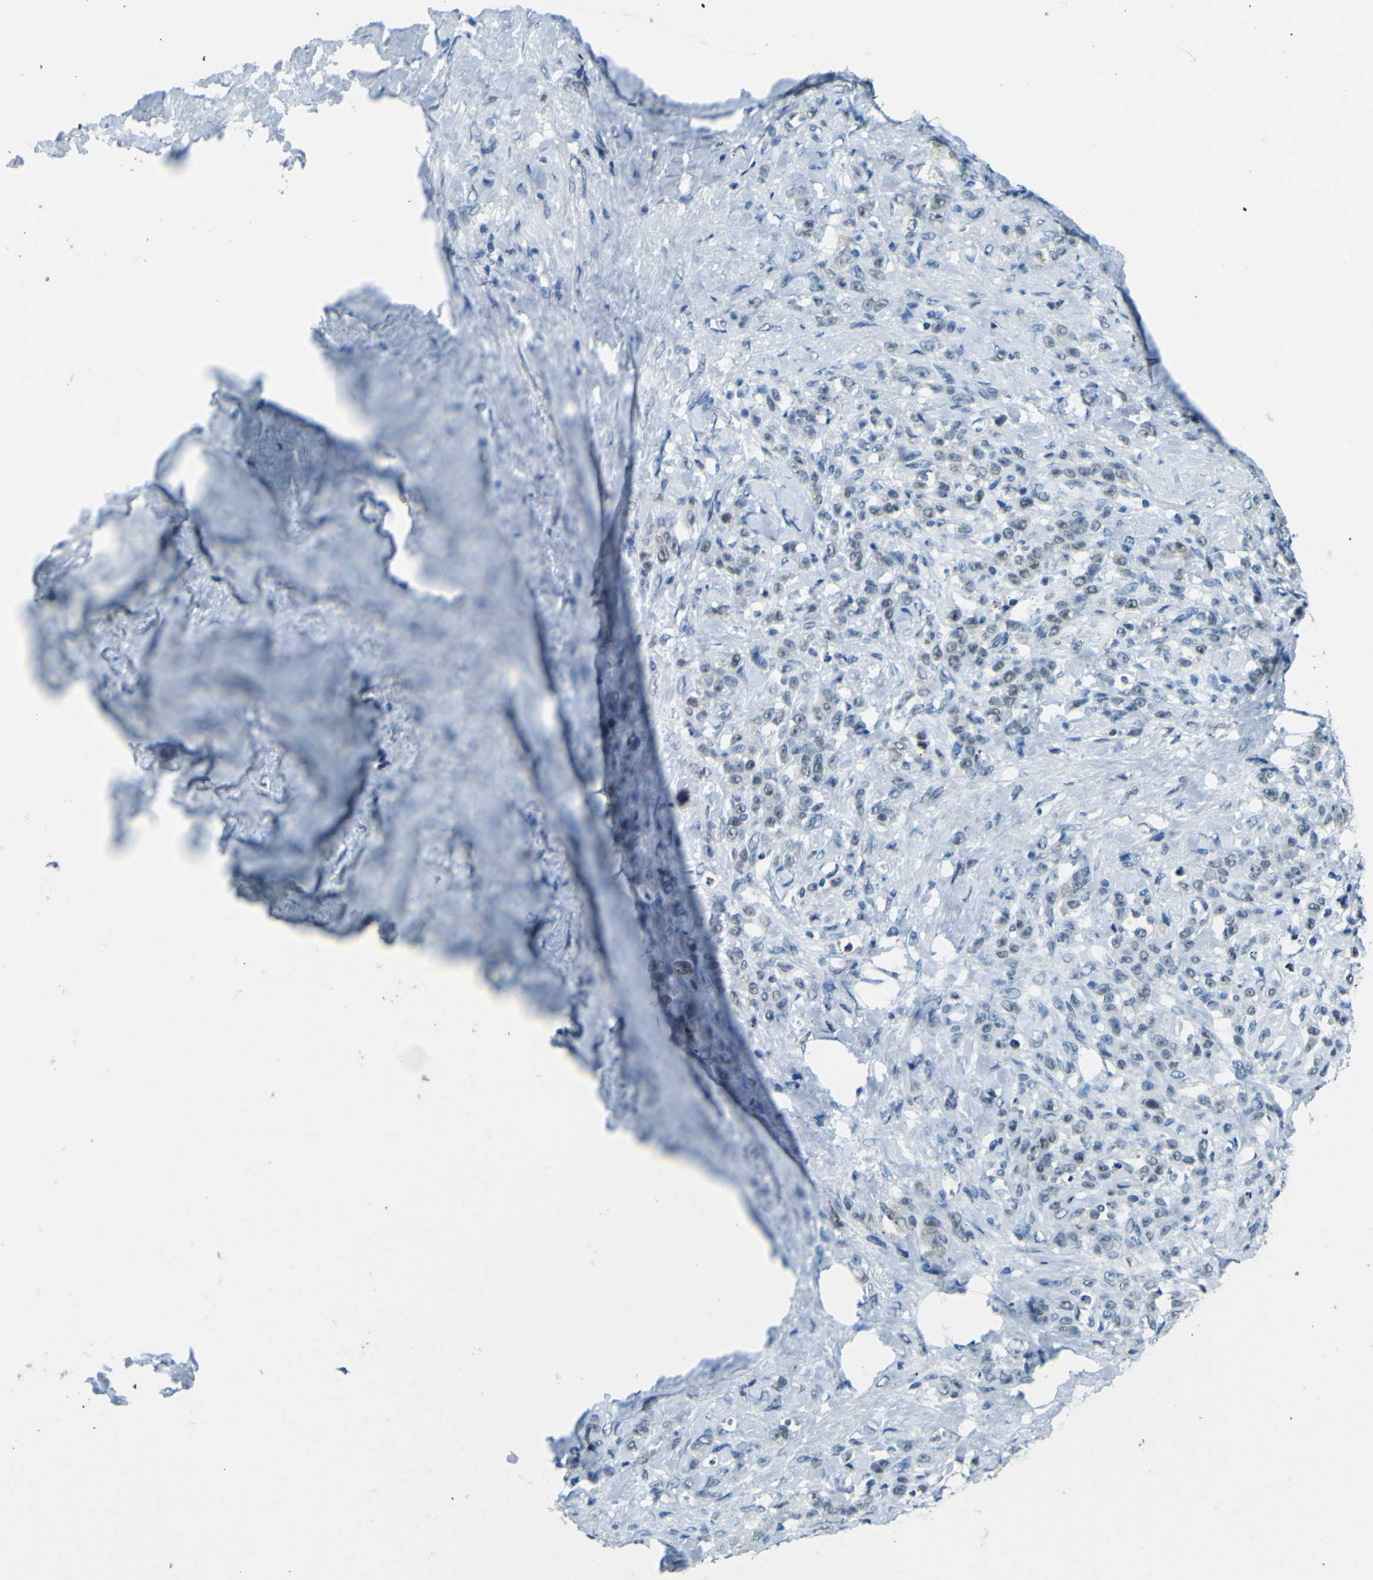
{"staining": {"intensity": "negative", "quantity": "none", "location": "none"}, "tissue": "stomach cancer", "cell_type": "Tumor cells", "image_type": "cancer", "snomed": [{"axis": "morphology", "description": "Adenocarcinoma, NOS"}, {"axis": "topography", "description": "Stomach"}], "caption": "Immunohistochemistry (IHC) photomicrograph of human stomach cancer stained for a protein (brown), which reveals no positivity in tumor cells.", "gene": "CEBPG", "patient": {"sex": "male", "age": 82}}